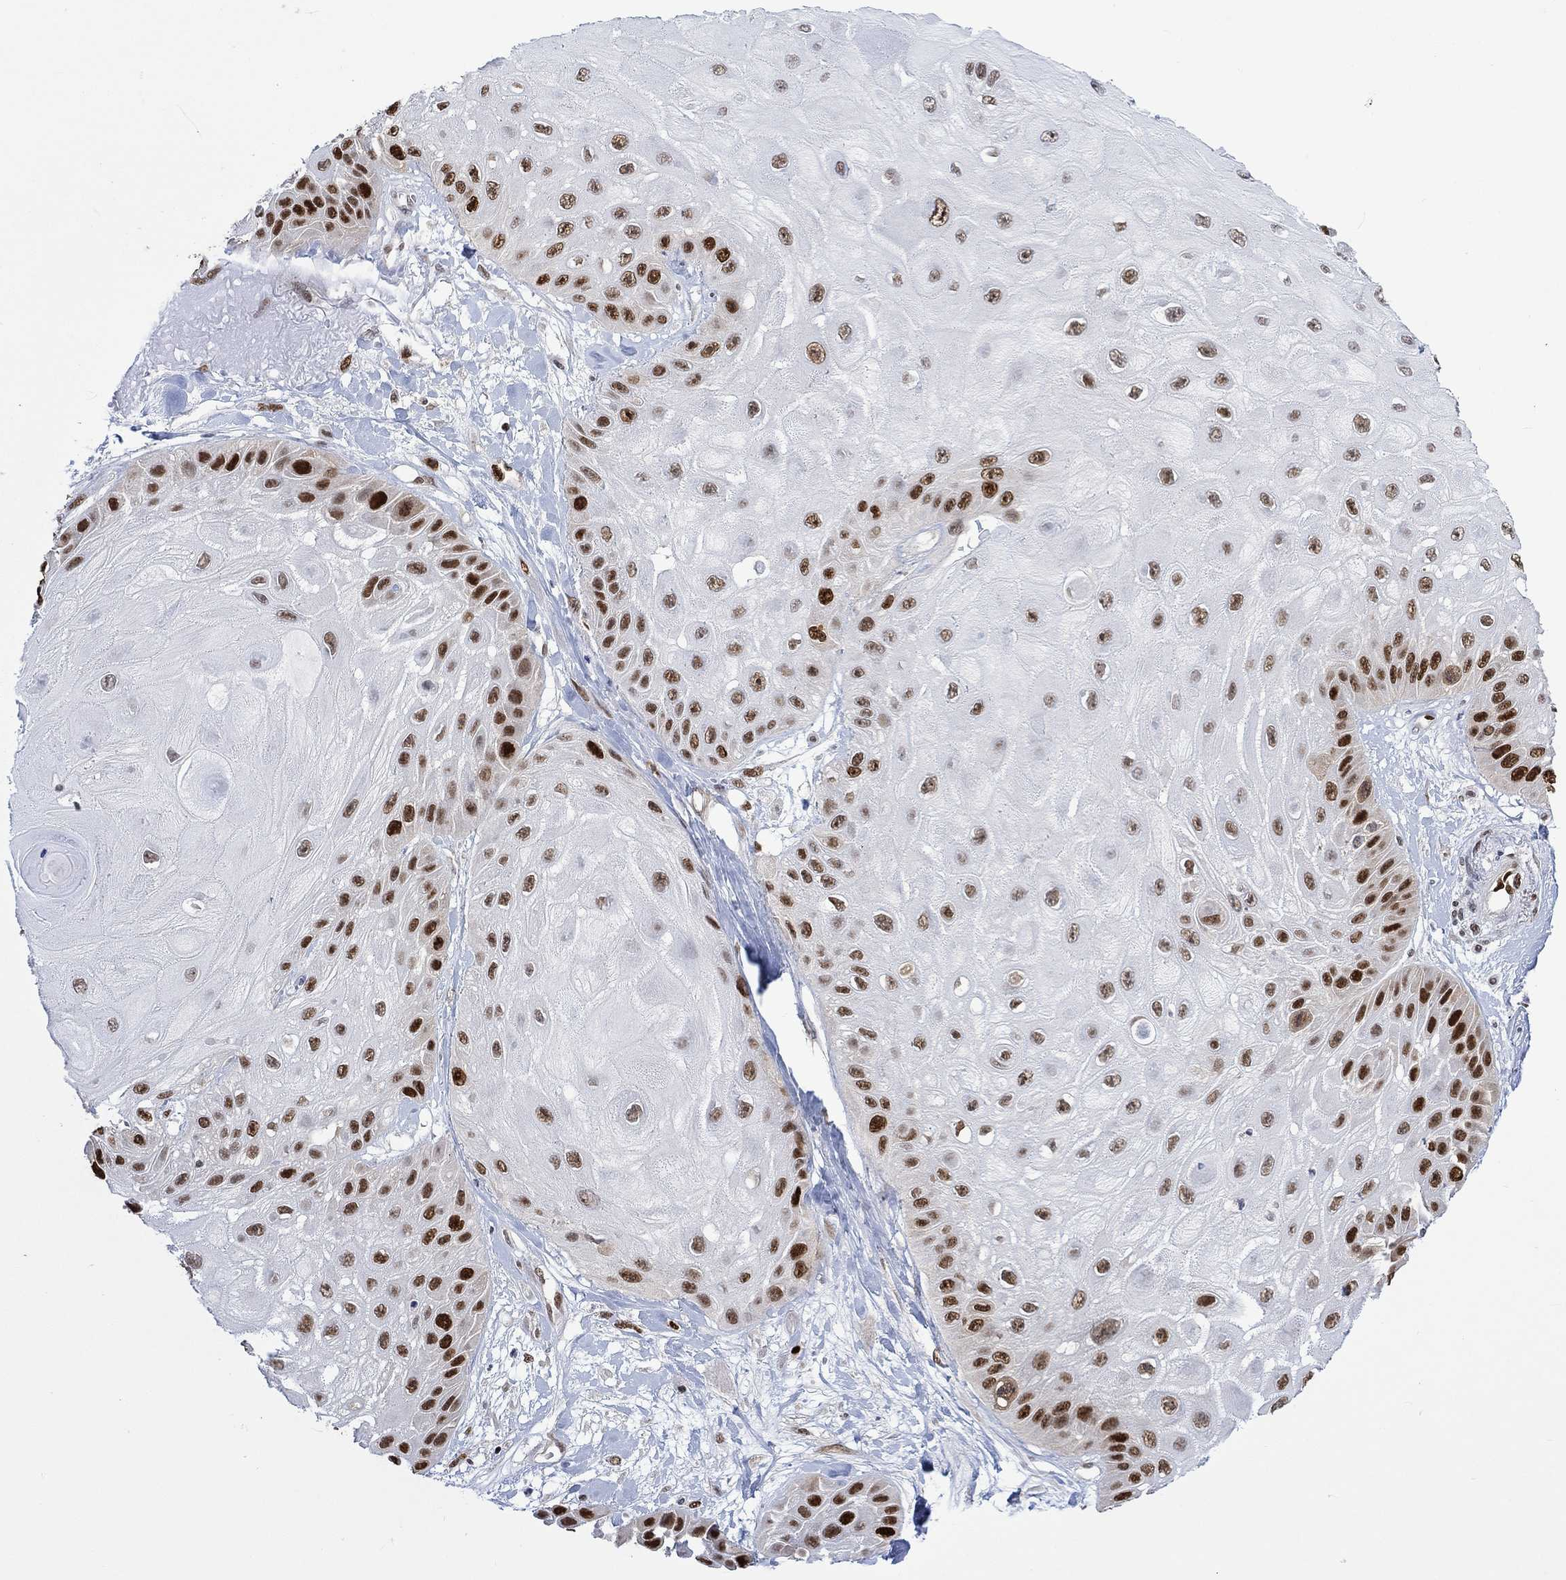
{"staining": {"intensity": "strong", "quantity": "25%-75%", "location": "nuclear"}, "tissue": "skin cancer", "cell_type": "Tumor cells", "image_type": "cancer", "snomed": [{"axis": "morphology", "description": "Normal tissue, NOS"}, {"axis": "morphology", "description": "Squamous cell carcinoma, NOS"}, {"axis": "topography", "description": "Skin"}], "caption": "This is an image of immunohistochemistry staining of skin cancer (squamous cell carcinoma), which shows strong positivity in the nuclear of tumor cells.", "gene": "RAD54L2", "patient": {"sex": "male", "age": 79}}